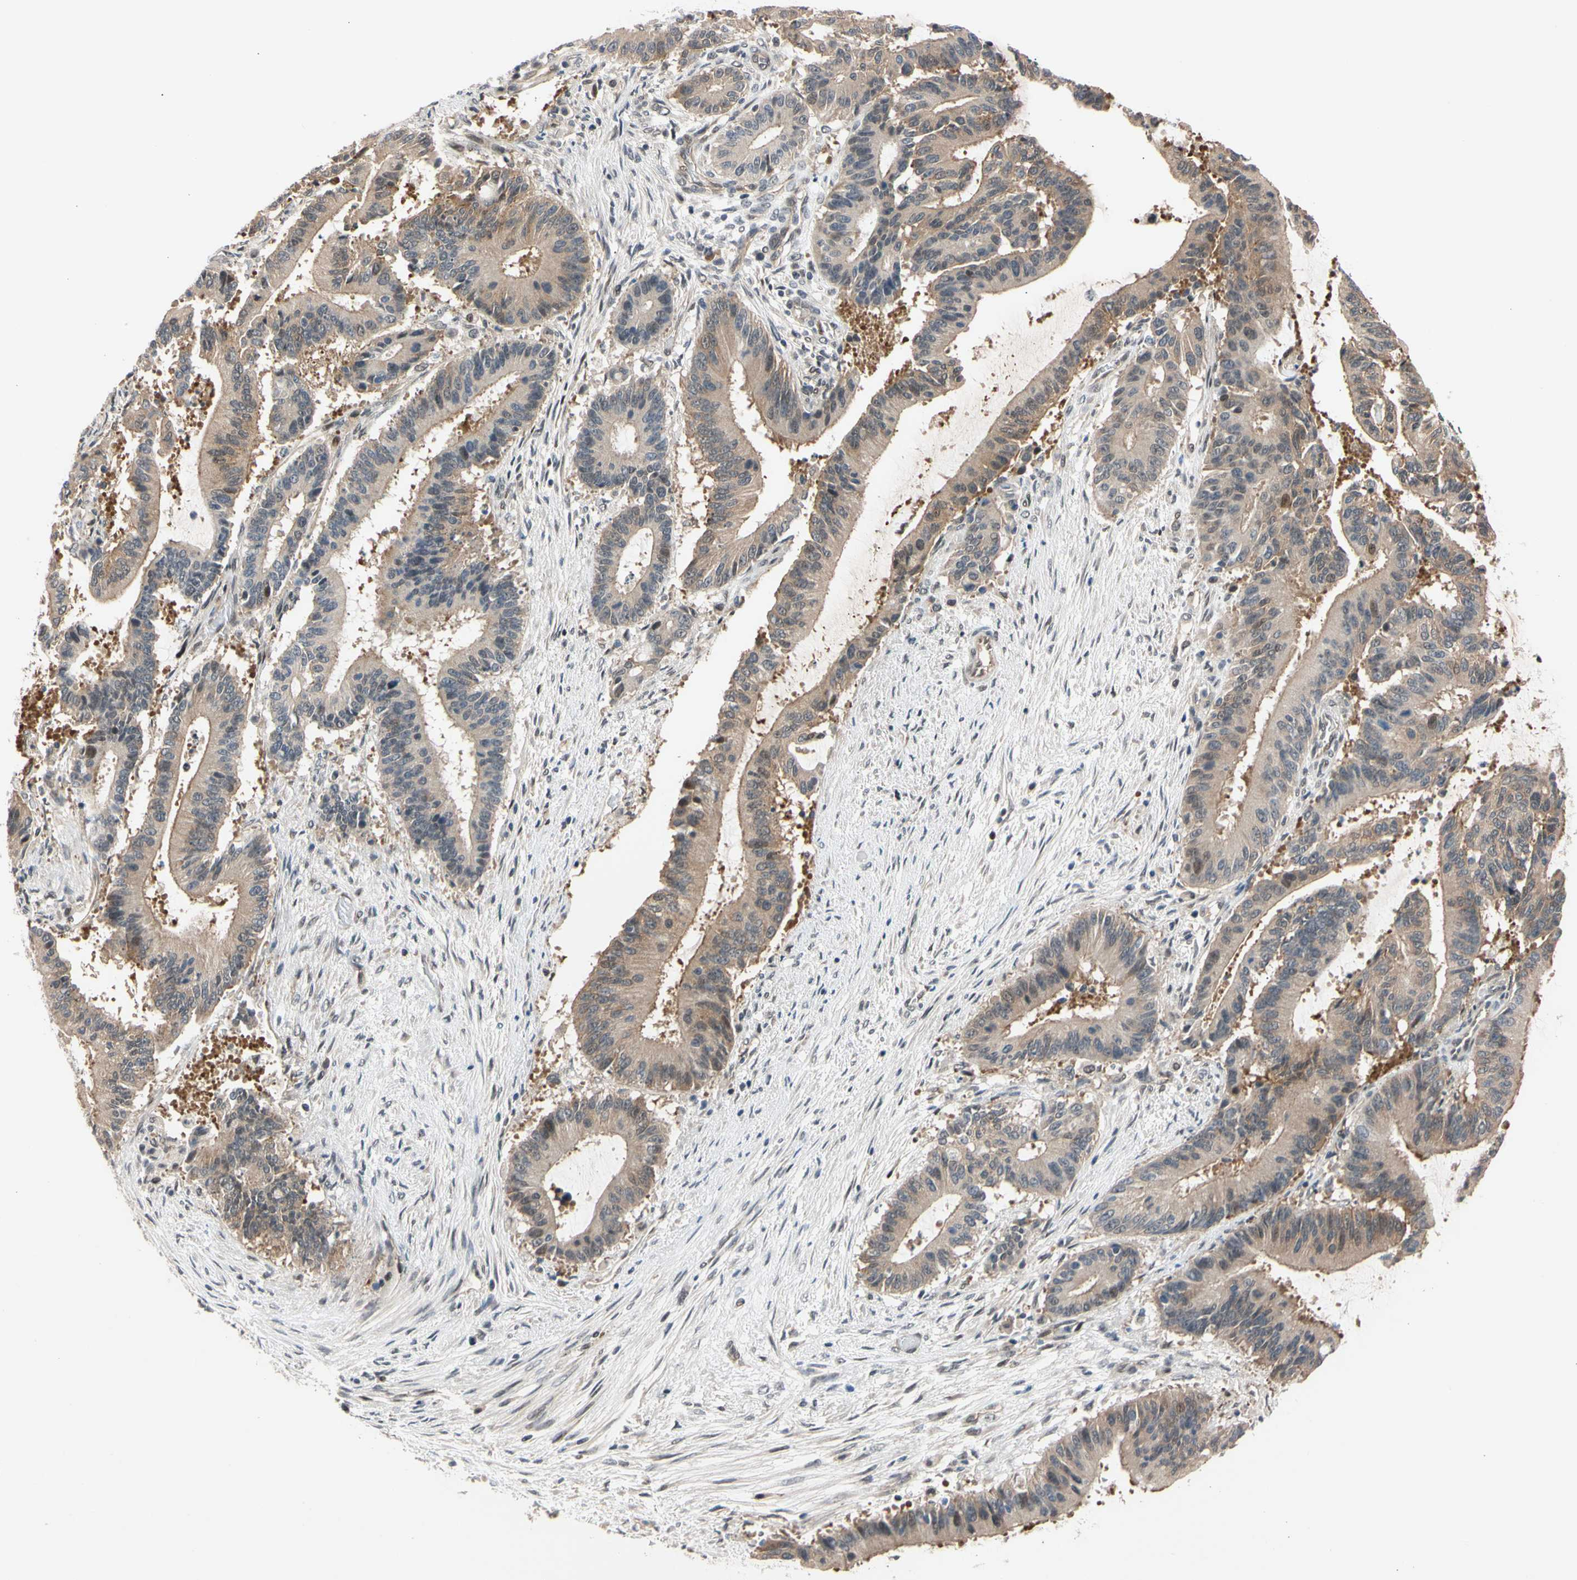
{"staining": {"intensity": "moderate", "quantity": ">75%", "location": "cytoplasmic/membranous"}, "tissue": "liver cancer", "cell_type": "Tumor cells", "image_type": "cancer", "snomed": [{"axis": "morphology", "description": "Cholangiocarcinoma"}, {"axis": "topography", "description": "Liver"}], "caption": "Brown immunohistochemical staining in human liver cancer (cholangiocarcinoma) reveals moderate cytoplasmic/membranous staining in approximately >75% of tumor cells.", "gene": "NGEF", "patient": {"sex": "female", "age": 73}}